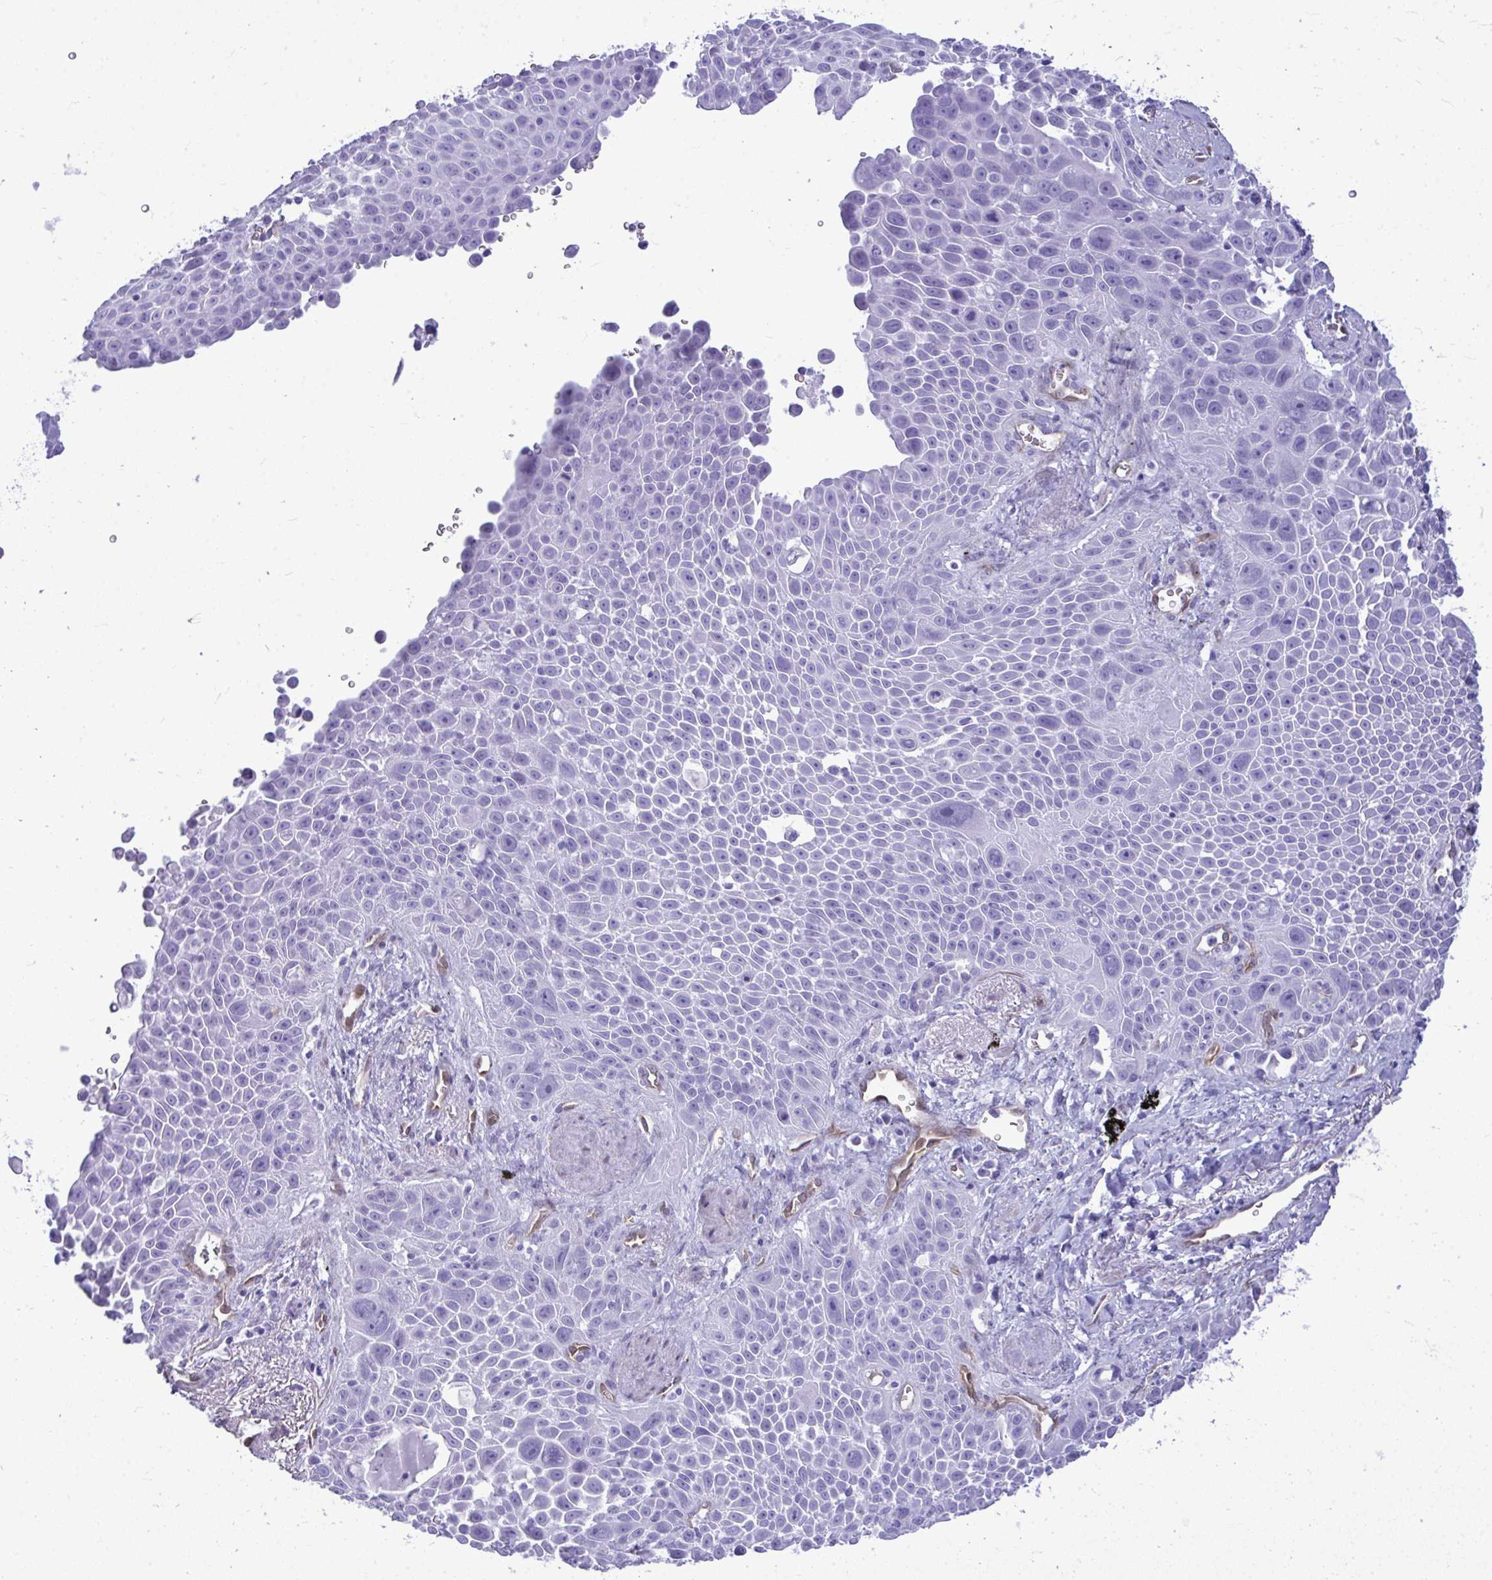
{"staining": {"intensity": "negative", "quantity": "none", "location": "none"}, "tissue": "lung cancer", "cell_type": "Tumor cells", "image_type": "cancer", "snomed": [{"axis": "morphology", "description": "Squamous cell carcinoma, NOS"}, {"axis": "morphology", "description": "Squamous cell carcinoma, metastatic, NOS"}, {"axis": "topography", "description": "Lymph node"}, {"axis": "topography", "description": "Lung"}], "caption": "This micrograph is of lung cancer stained with immunohistochemistry to label a protein in brown with the nuclei are counter-stained blue. There is no positivity in tumor cells.", "gene": "LIMS2", "patient": {"sex": "female", "age": 62}}